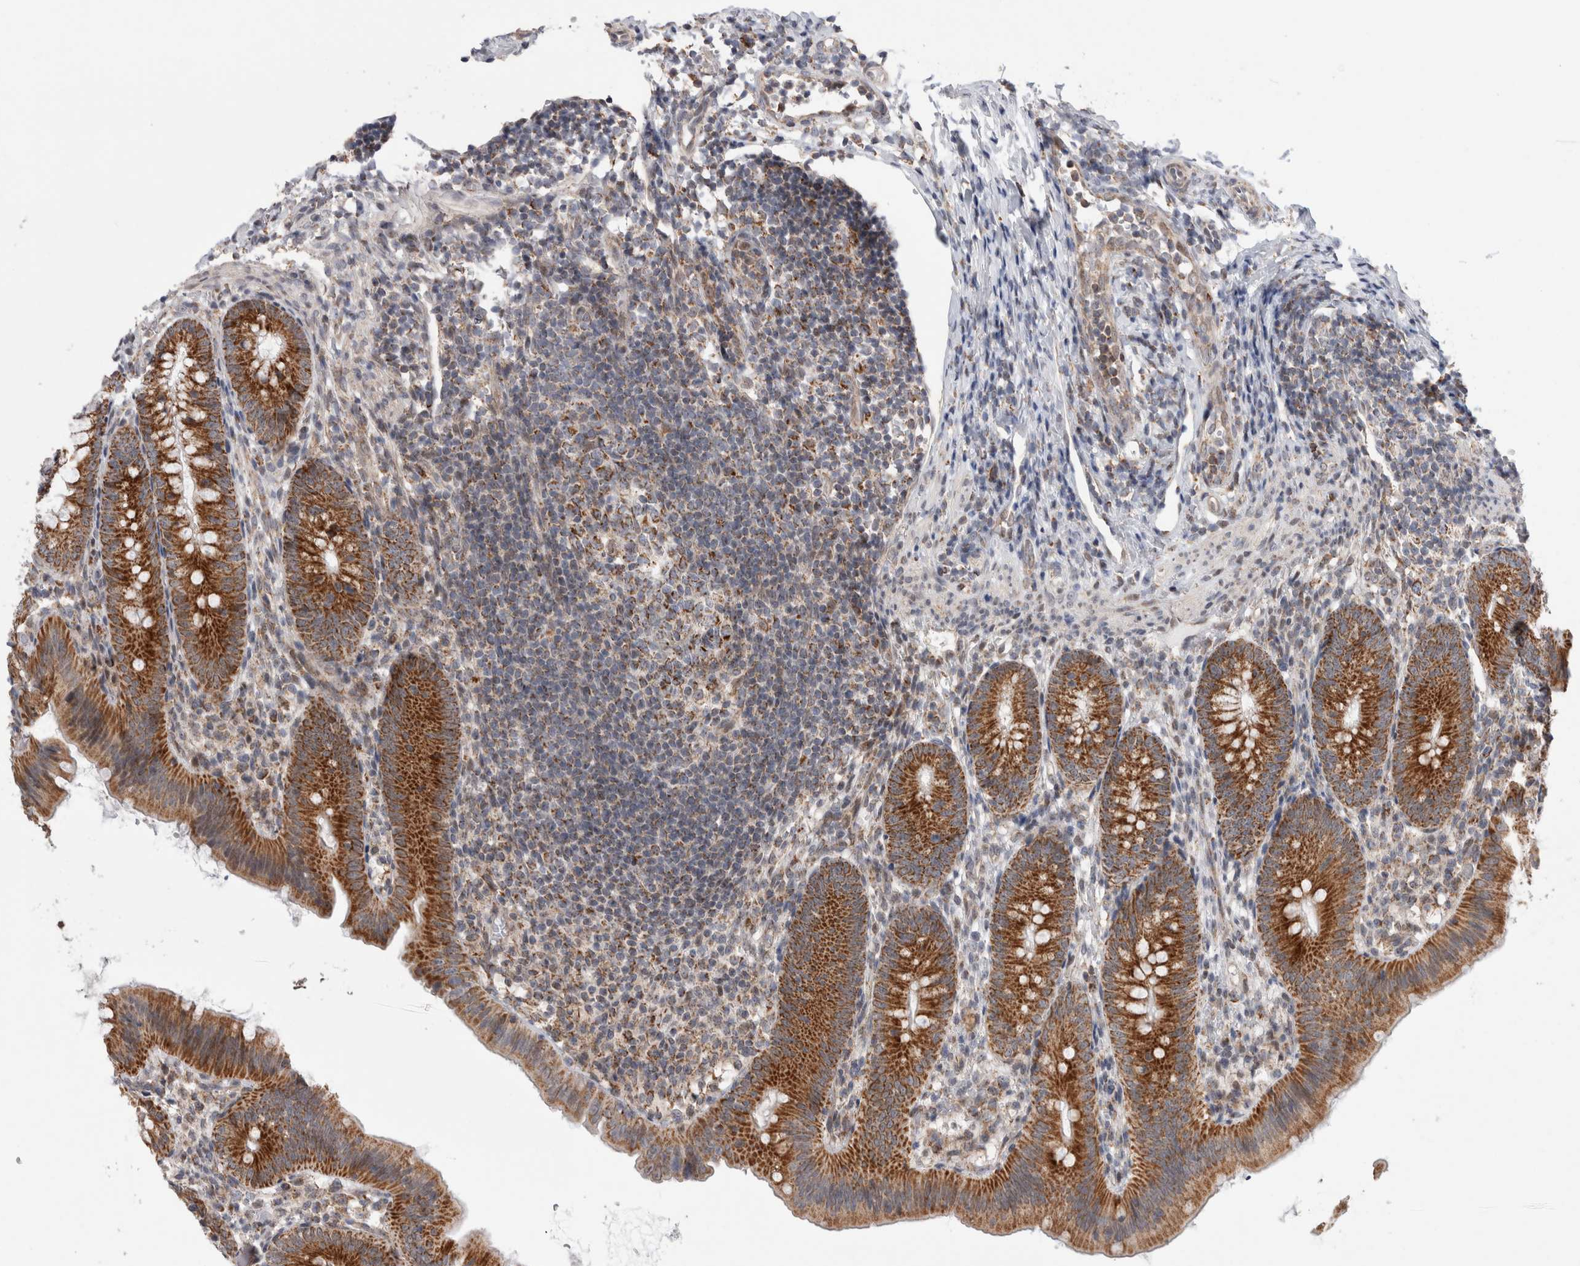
{"staining": {"intensity": "strong", "quantity": ">75%", "location": "cytoplasmic/membranous"}, "tissue": "appendix", "cell_type": "Glandular cells", "image_type": "normal", "snomed": [{"axis": "morphology", "description": "Normal tissue, NOS"}, {"axis": "topography", "description": "Appendix"}], "caption": "A high amount of strong cytoplasmic/membranous positivity is seen in about >75% of glandular cells in normal appendix.", "gene": "MRPL37", "patient": {"sex": "male", "age": 1}}